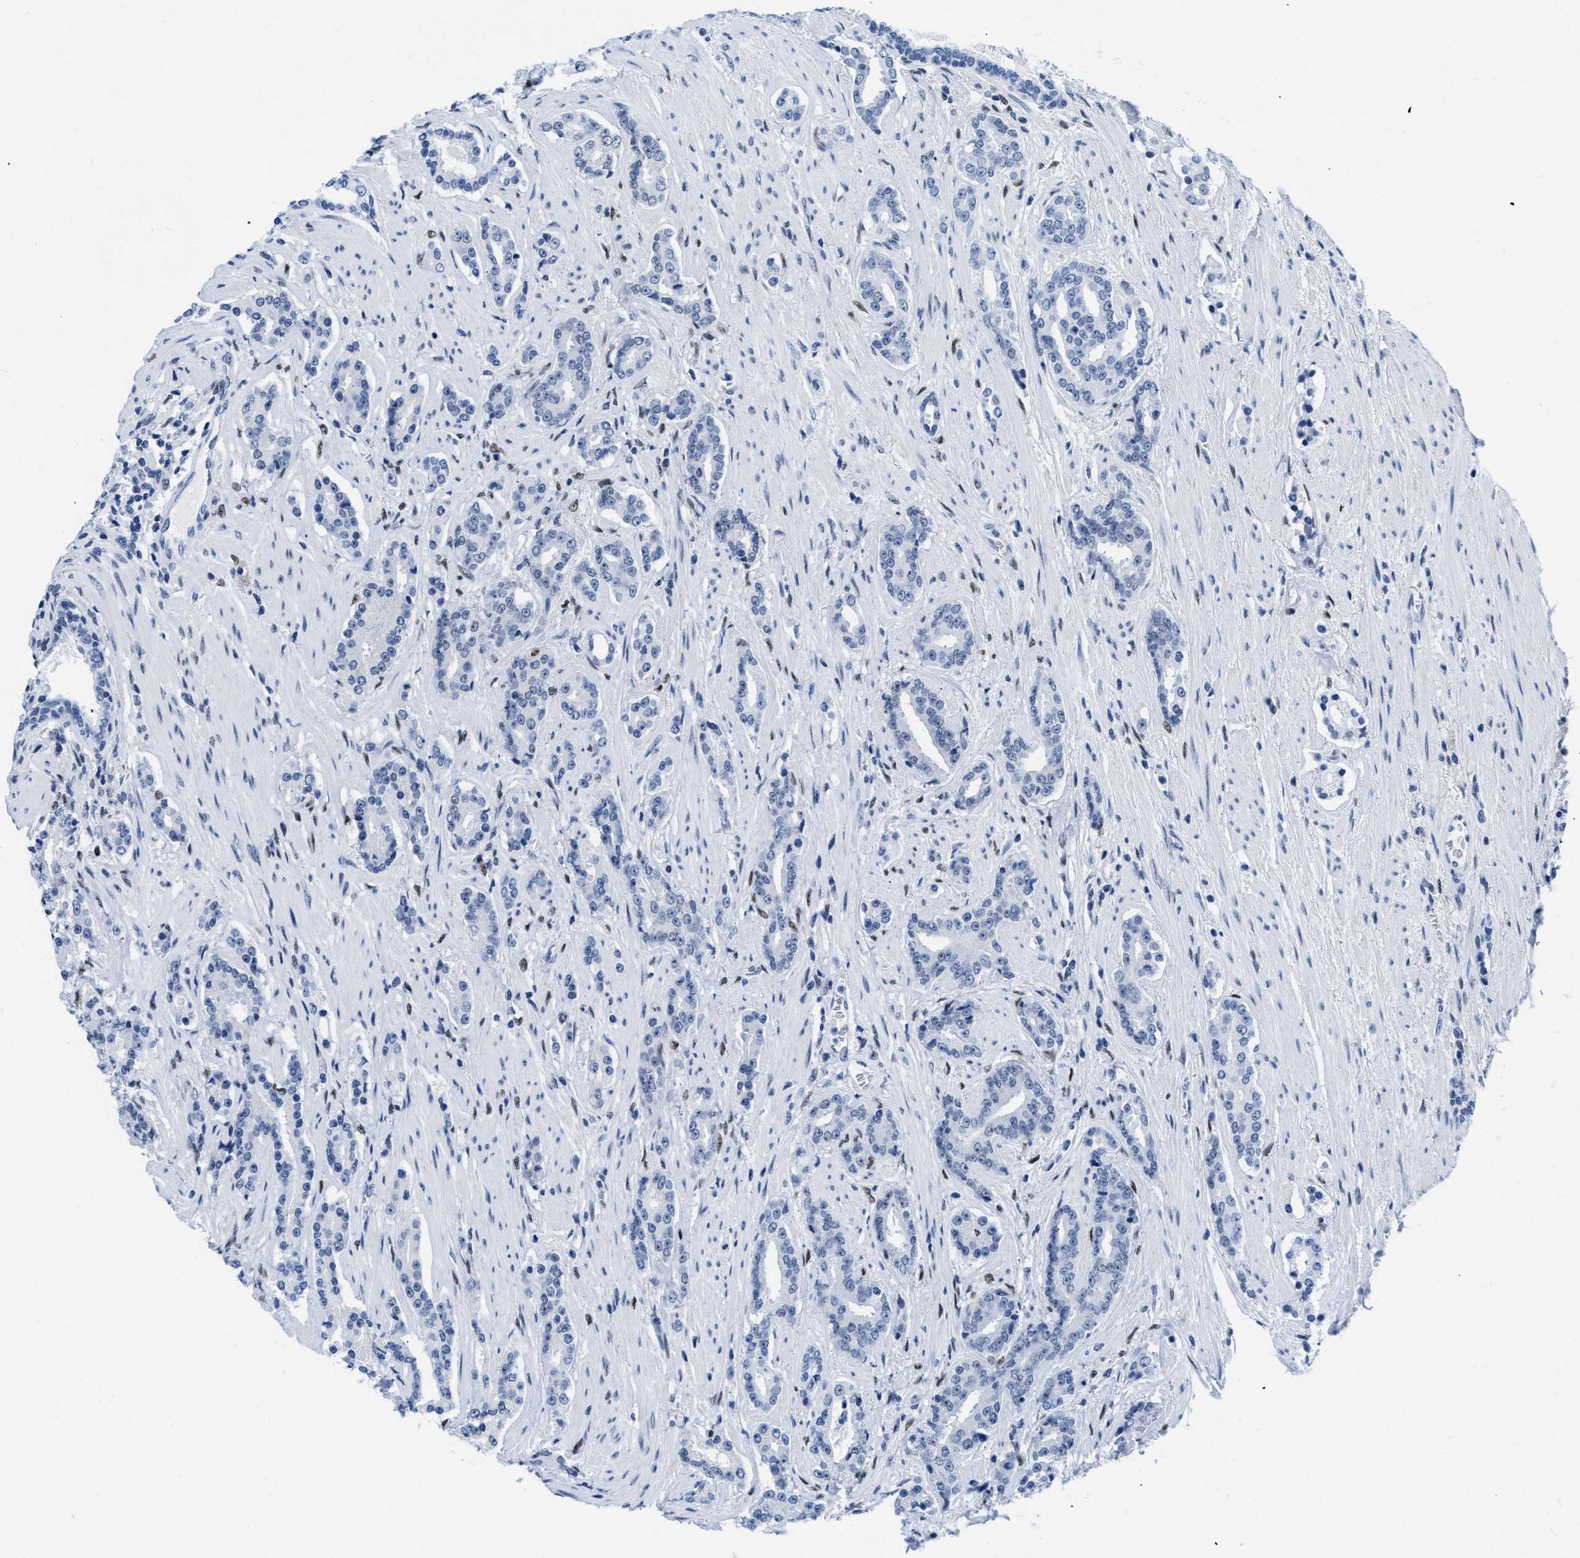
{"staining": {"intensity": "negative", "quantity": "none", "location": "none"}, "tissue": "prostate cancer", "cell_type": "Tumor cells", "image_type": "cancer", "snomed": [{"axis": "morphology", "description": "Adenocarcinoma, High grade"}, {"axis": "topography", "description": "Prostate"}], "caption": "The photomicrograph reveals no staining of tumor cells in prostate cancer (adenocarcinoma (high-grade)). Brightfield microscopy of immunohistochemistry stained with DAB (3,3'-diaminobenzidine) (brown) and hematoxylin (blue), captured at high magnification.", "gene": "CTBP1", "patient": {"sex": "male", "age": 71}}